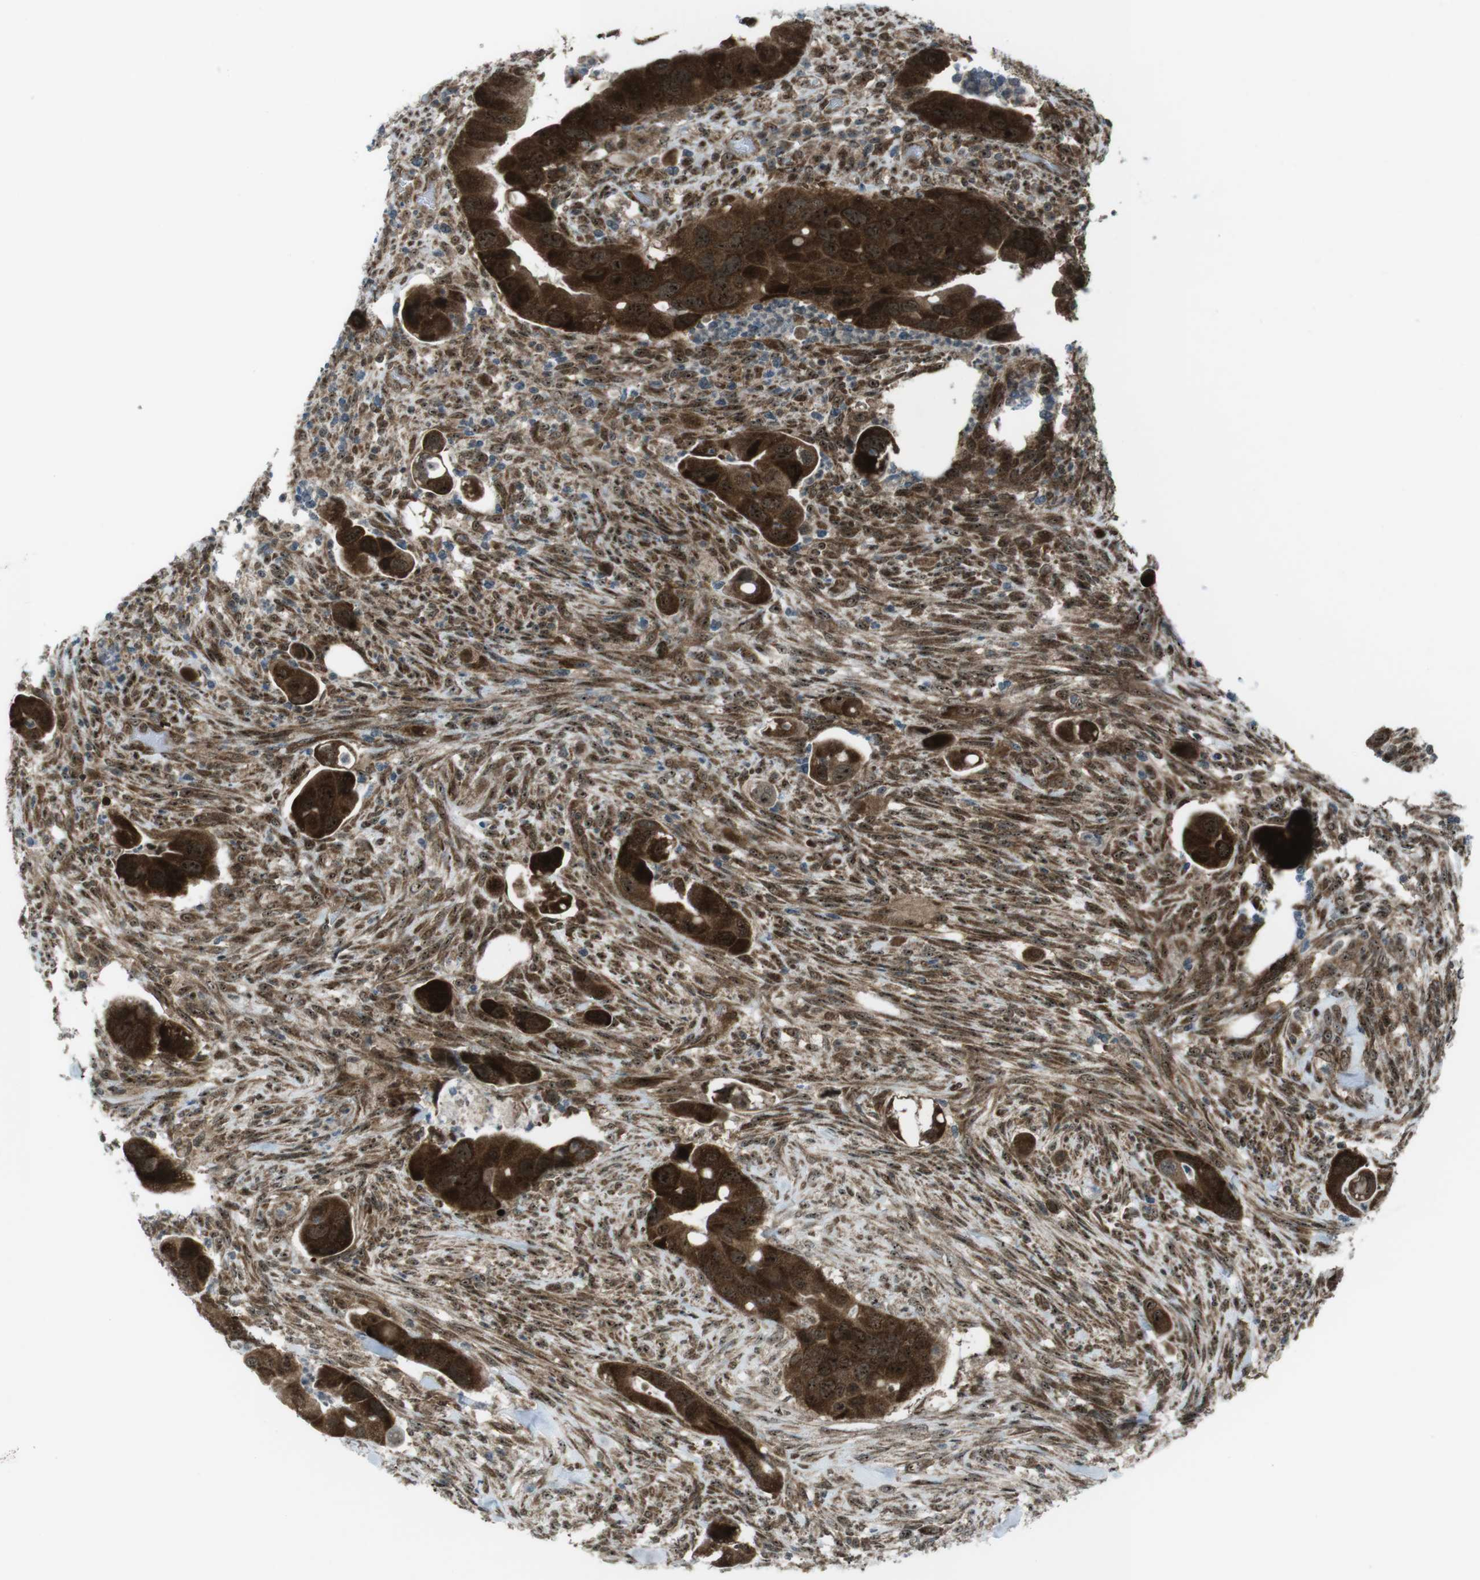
{"staining": {"intensity": "strong", "quantity": ">75%", "location": "cytoplasmic/membranous,nuclear"}, "tissue": "colorectal cancer", "cell_type": "Tumor cells", "image_type": "cancer", "snomed": [{"axis": "morphology", "description": "Adenocarcinoma, NOS"}, {"axis": "topography", "description": "Rectum"}], "caption": "Tumor cells demonstrate high levels of strong cytoplasmic/membranous and nuclear staining in approximately >75% of cells in human colorectal adenocarcinoma.", "gene": "CSNK1D", "patient": {"sex": "female", "age": 57}}